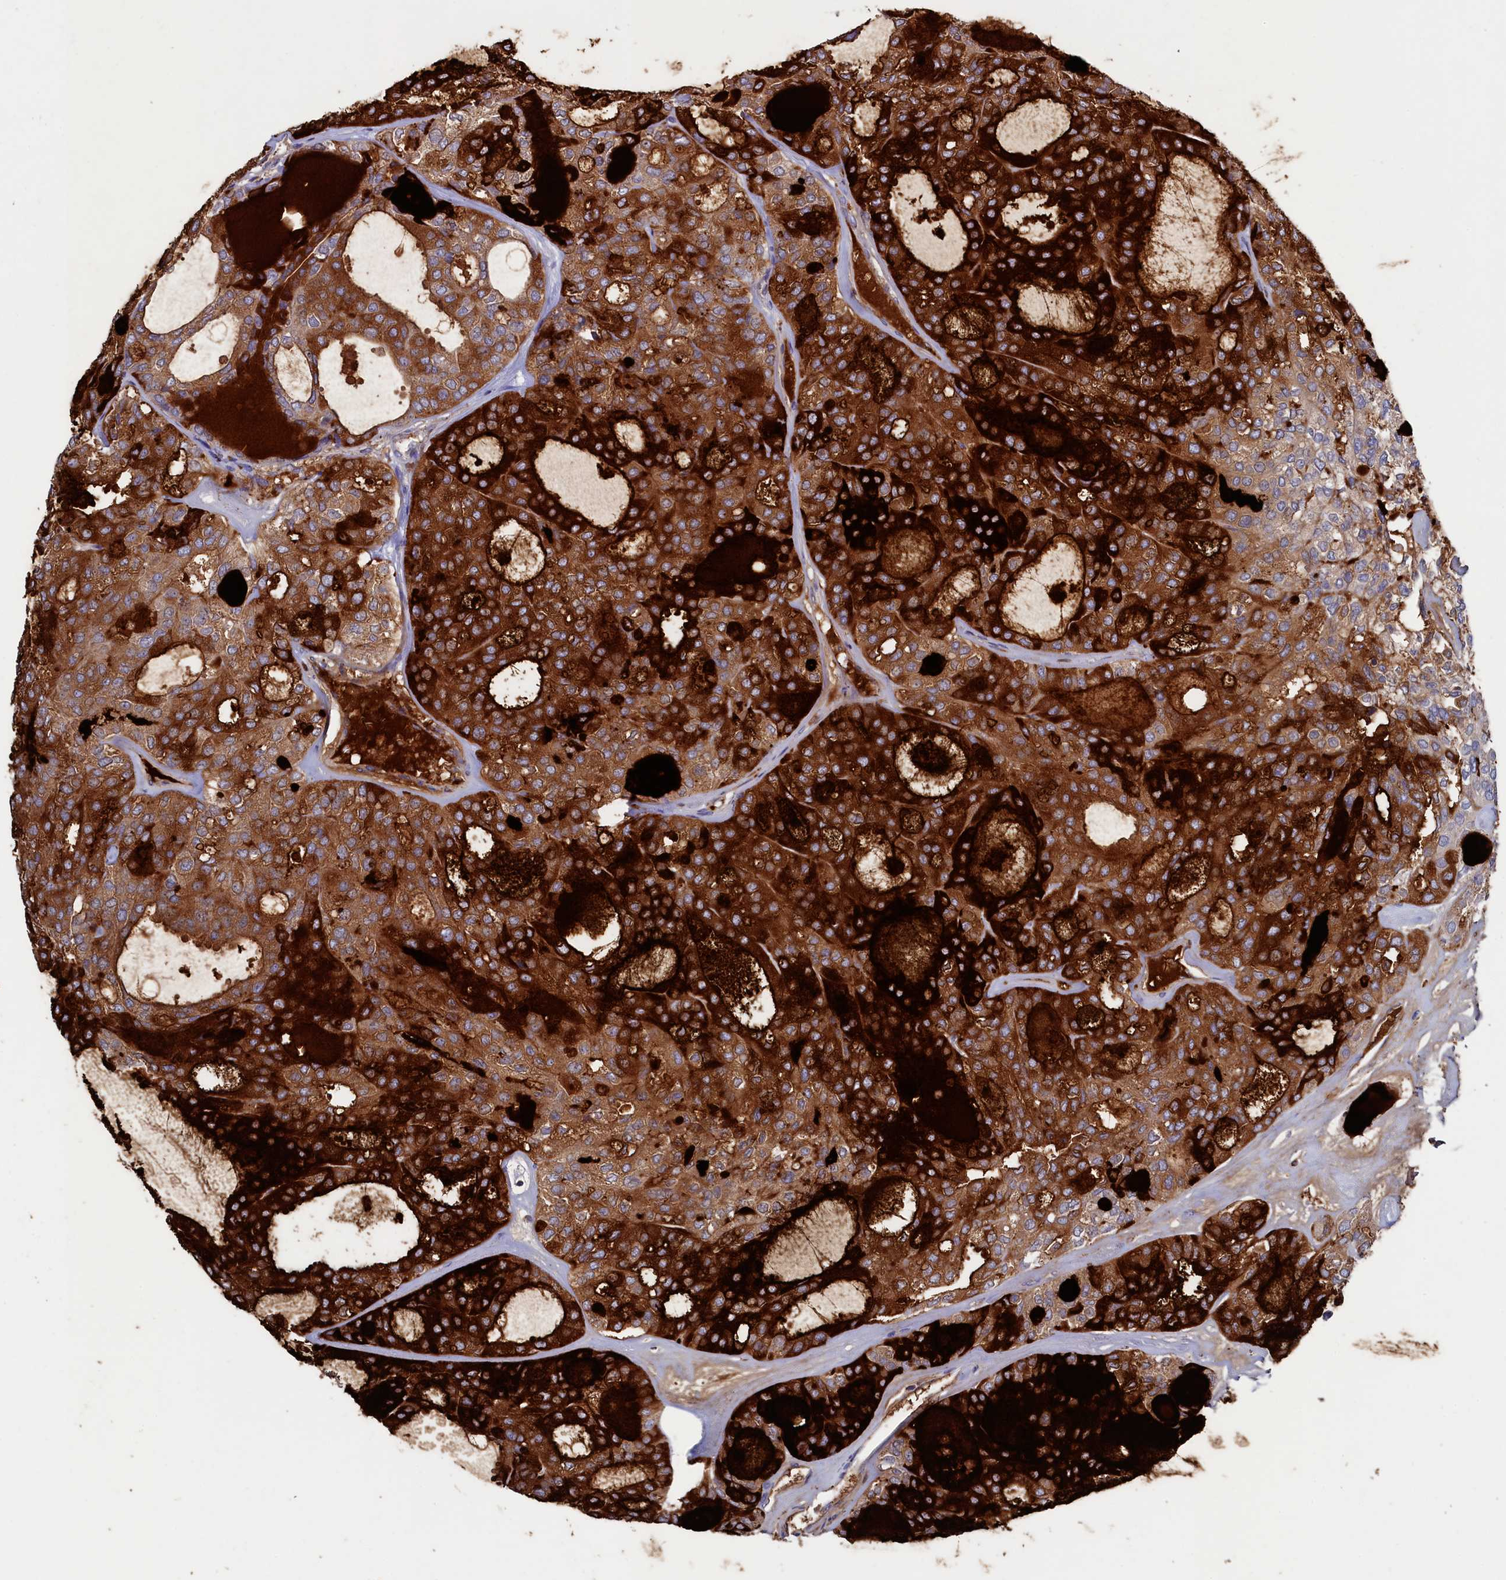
{"staining": {"intensity": "strong", "quantity": ">75%", "location": "cytoplasmic/membranous"}, "tissue": "thyroid cancer", "cell_type": "Tumor cells", "image_type": "cancer", "snomed": [{"axis": "morphology", "description": "Follicular adenoma carcinoma, NOS"}, {"axis": "topography", "description": "Thyroid gland"}], "caption": "The micrograph reveals a brown stain indicating the presence of a protein in the cytoplasmic/membranous of tumor cells in follicular adenoma carcinoma (thyroid).", "gene": "TK2", "patient": {"sex": "male", "age": 75}}